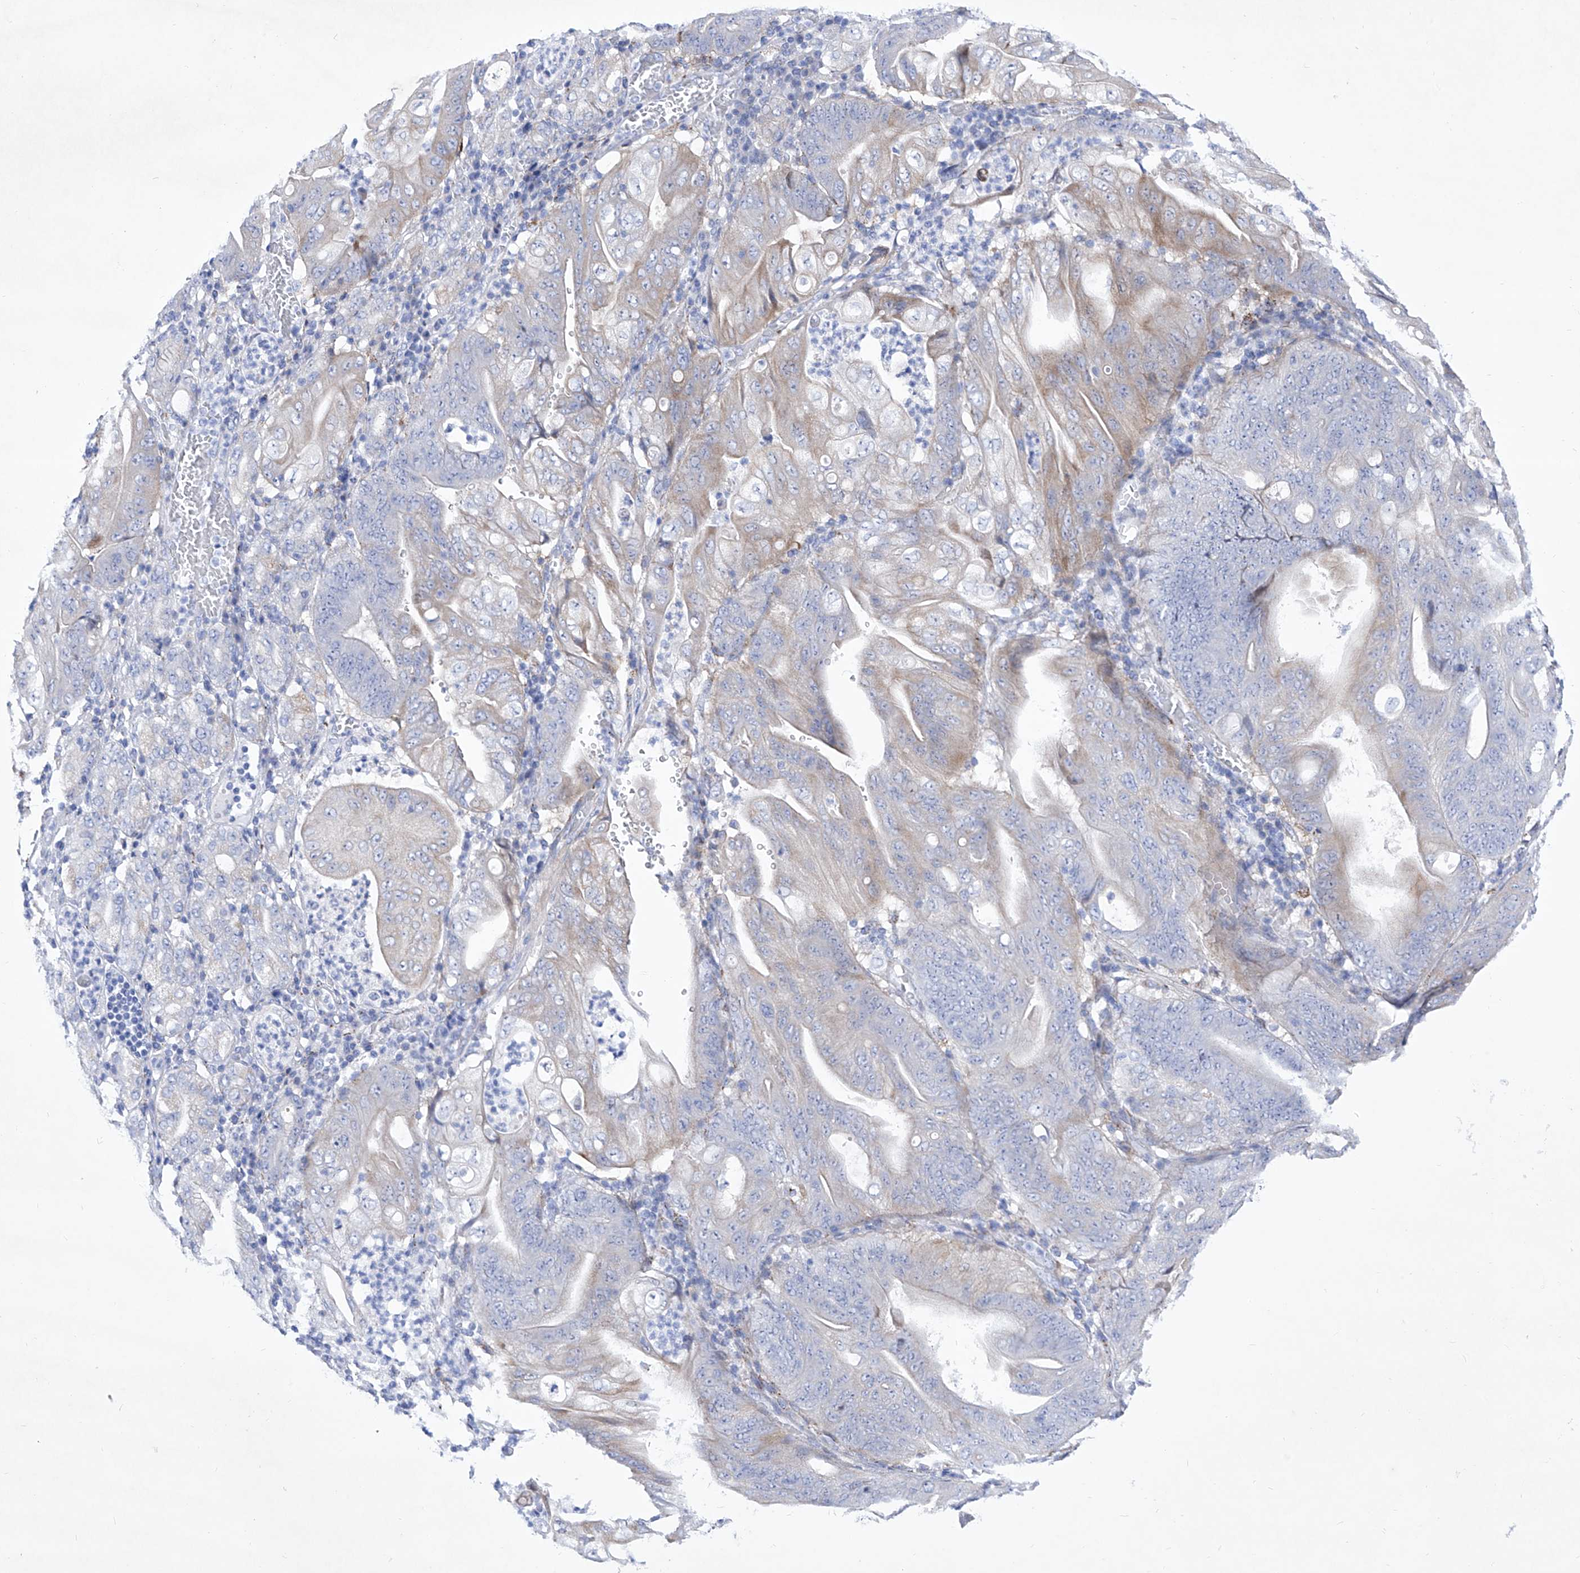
{"staining": {"intensity": "weak", "quantity": "<25%", "location": "cytoplasmic/membranous"}, "tissue": "stomach cancer", "cell_type": "Tumor cells", "image_type": "cancer", "snomed": [{"axis": "morphology", "description": "Adenocarcinoma, NOS"}, {"axis": "topography", "description": "Stomach"}], "caption": "Human stomach cancer (adenocarcinoma) stained for a protein using immunohistochemistry displays no positivity in tumor cells.", "gene": "C1orf87", "patient": {"sex": "female", "age": 73}}